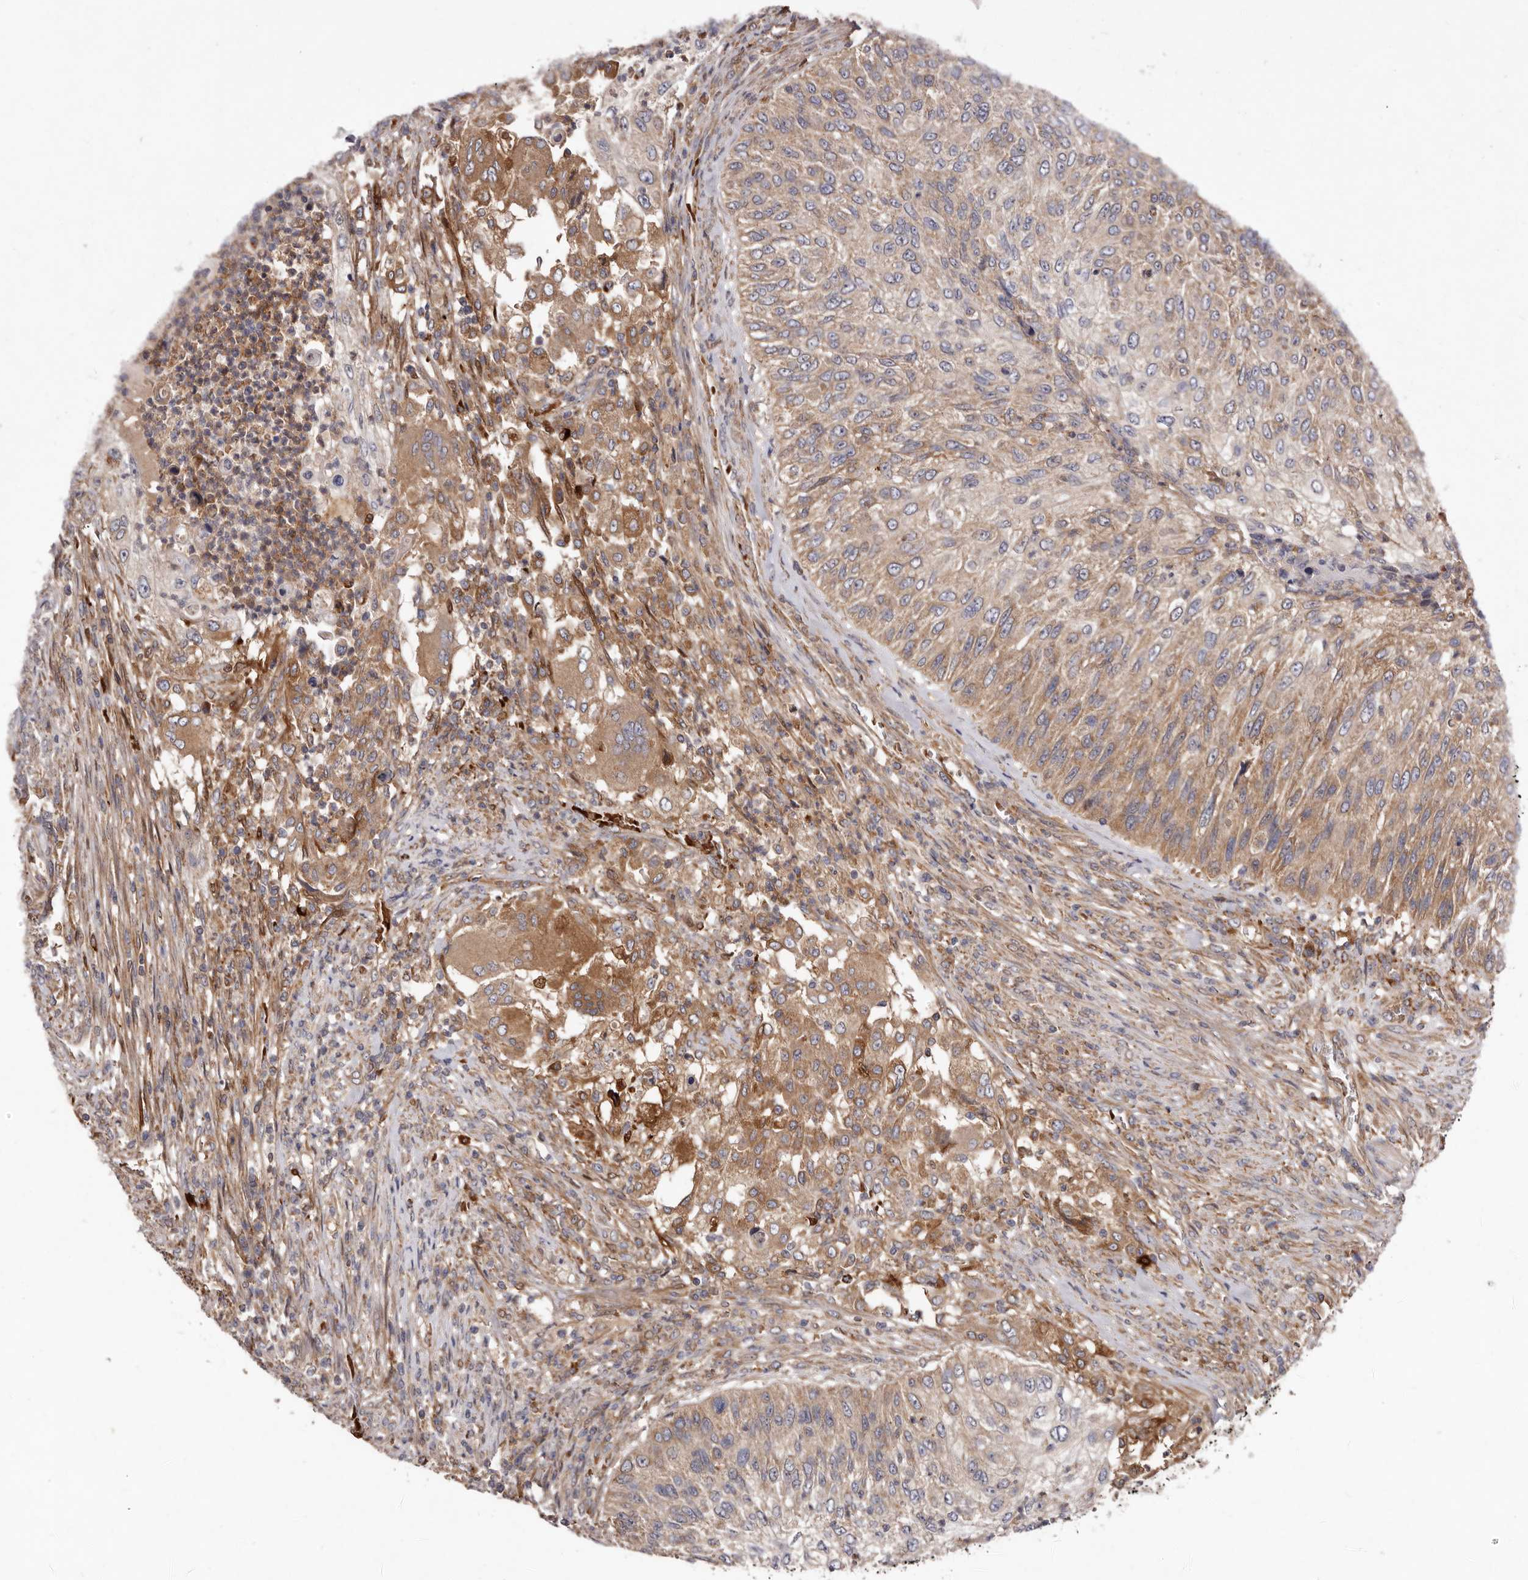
{"staining": {"intensity": "moderate", "quantity": "25%-75%", "location": "cytoplasmic/membranous"}, "tissue": "urothelial cancer", "cell_type": "Tumor cells", "image_type": "cancer", "snomed": [{"axis": "morphology", "description": "Urothelial carcinoma, High grade"}, {"axis": "topography", "description": "Urinary bladder"}], "caption": "A histopathology image of human urothelial cancer stained for a protein exhibits moderate cytoplasmic/membranous brown staining in tumor cells.", "gene": "GOT1L1", "patient": {"sex": "female", "age": 60}}